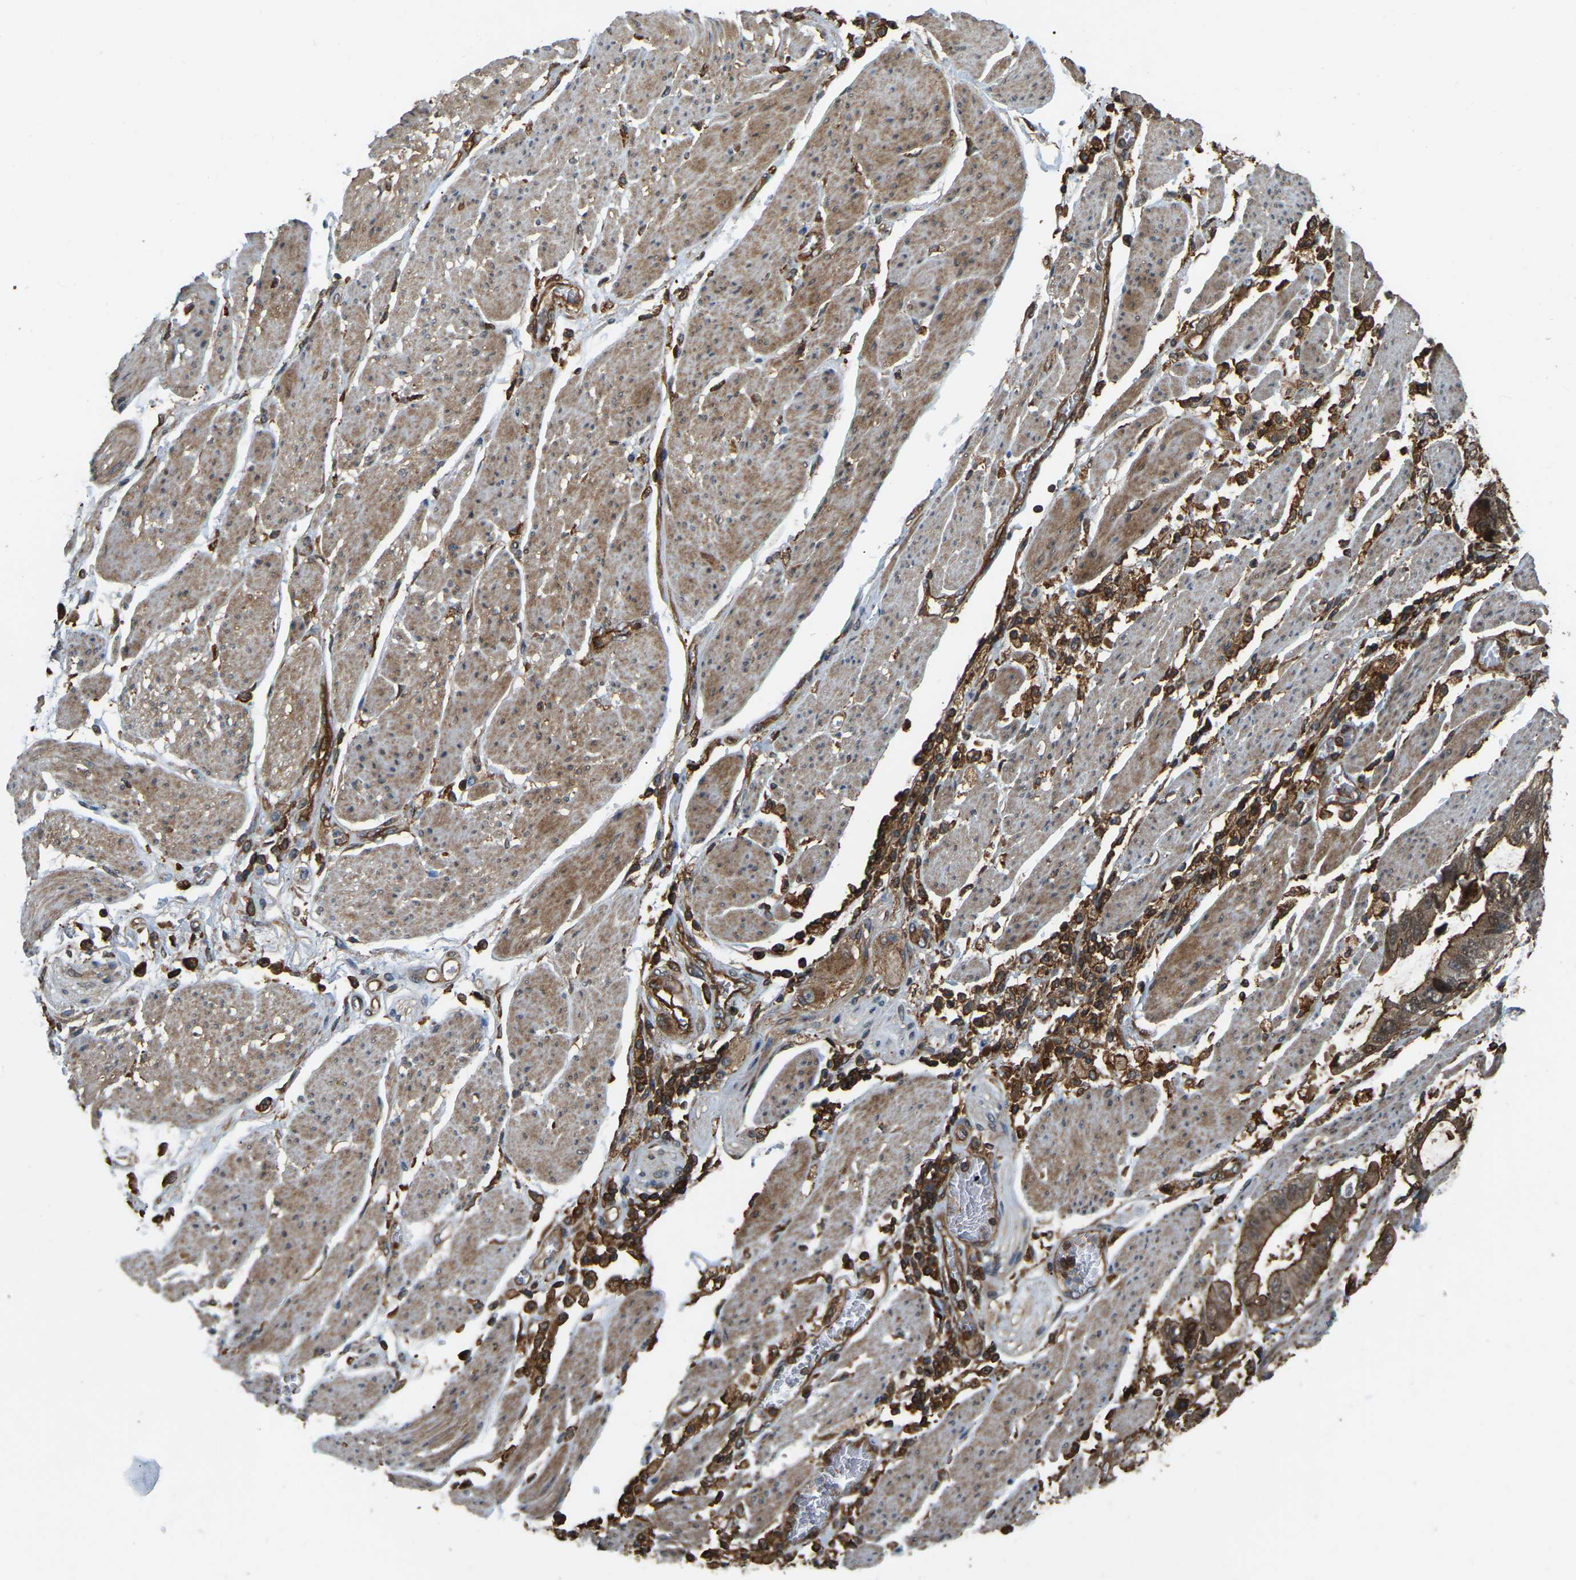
{"staining": {"intensity": "moderate", "quantity": ">75%", "location": "cytoplasmic/membranous"}, "tissue": "stomach cancer", "cell_type": "Tumor cells", "image_type": "cancer", "snomed": [{"axis": "morphology", "description": "Normal tissue, NOS"}, {"axis": "morphology", "description": "Adenocarcinoma, NOS"}, {"axis": "topography", "description": "Stomach"}], "caption": "The image demonstrates immunohistochemical staining of stomach cancer. There is moderate cytoplasmic/membranous positivity is present in approximately >75% of tumor cells.", "gene": "SAMD9L", "patient": {"sex": "male", "age": 62}}